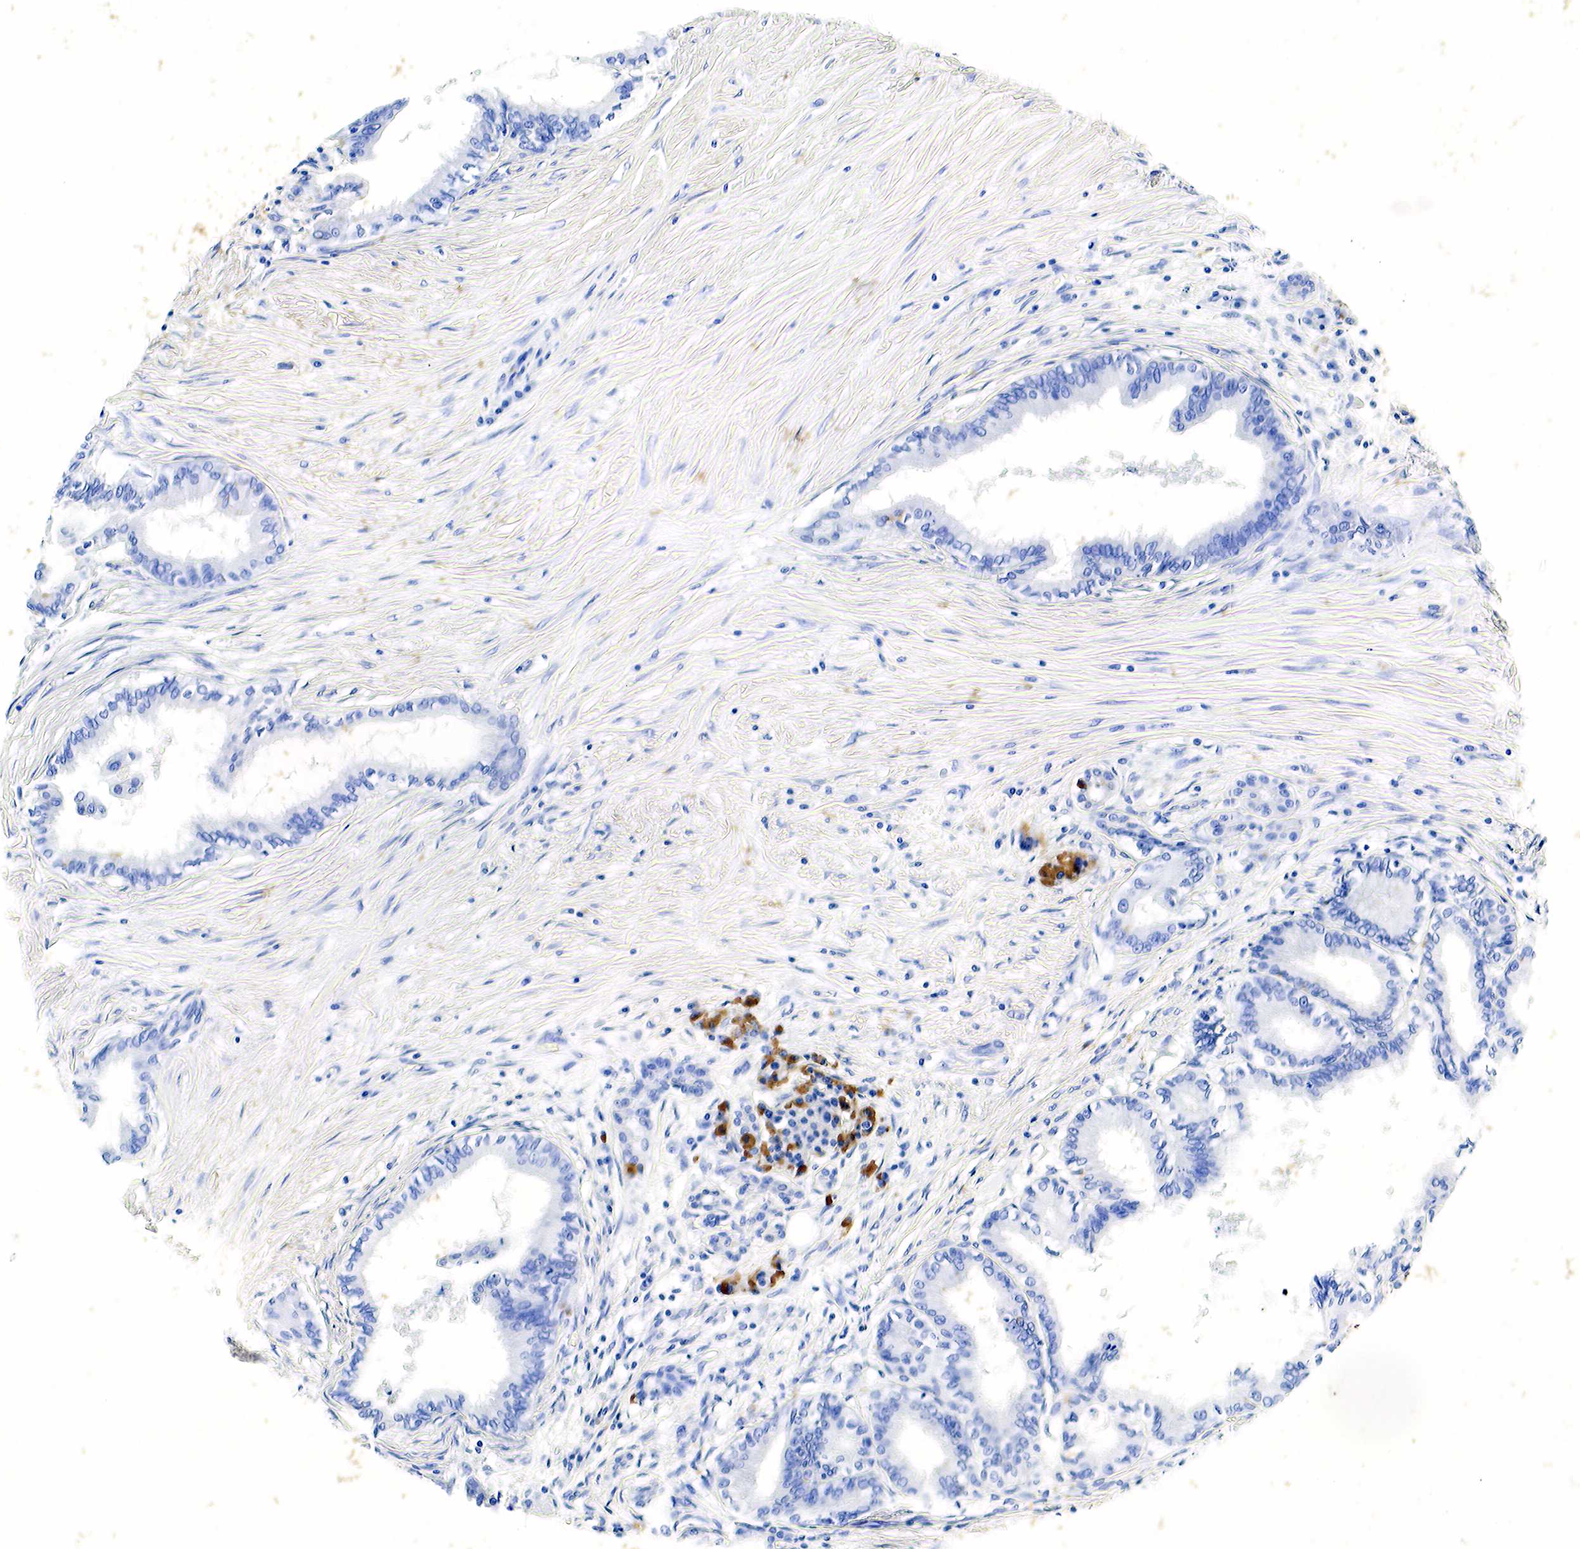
{"staining": {"intensity": "negative", "quantity": "none", "location": "none"}, "tissue": "pancreatic cancer", "cell_type": "Tumor cells", "image_type": "cancer", "snomed": [{"axis": "morphology", "description": "Adenocarcinoma, NOS"}, {"axis": "topography", "description": "Pancreas"}], "caption": "This is a image of immunohistochemistry (IHC) staining of pancreatic adenocarcinoma, which shows no expression in tumor cells.", "gene": "GCG", "patient": {"sex": "female", "age": 64}}